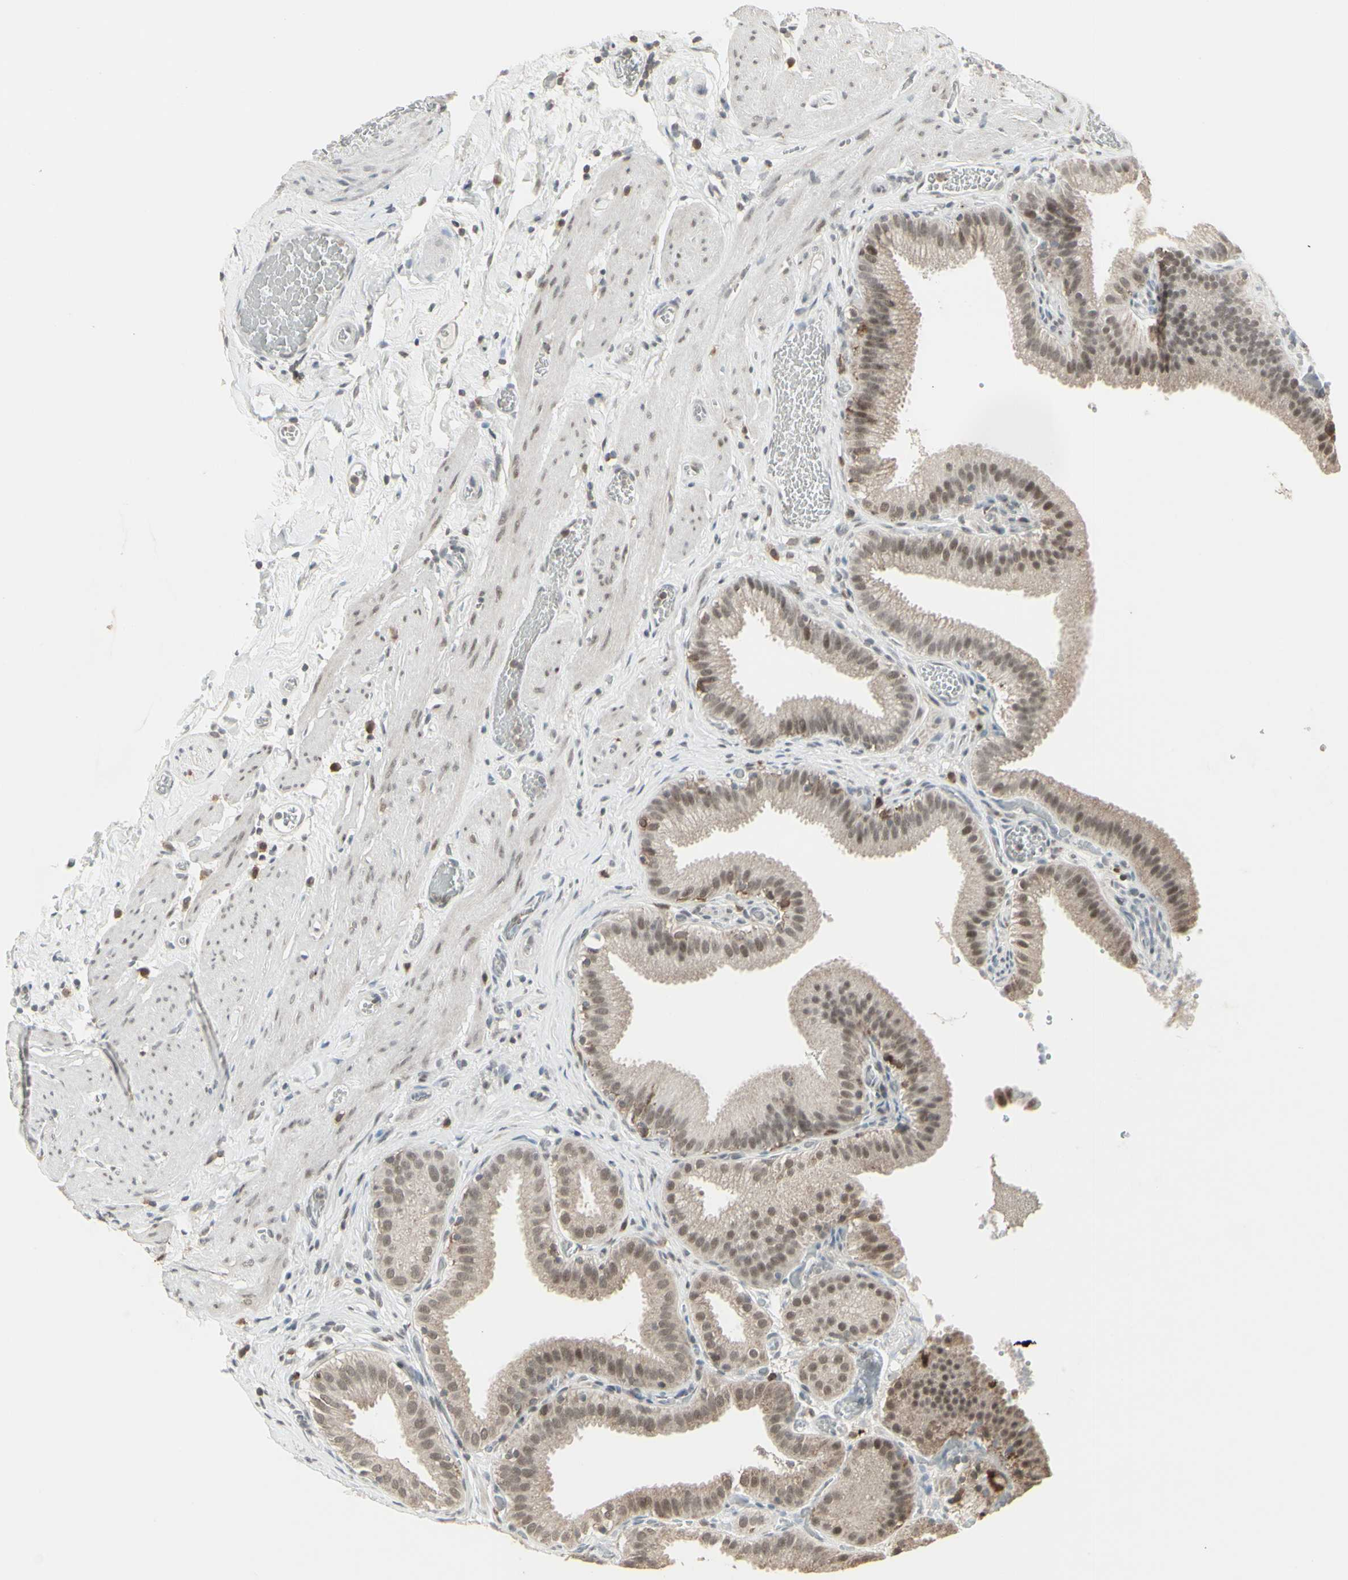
{"staining": {"intensity": "weak", "quantity": ">75%", "location": "cytoplasmic/membranous,nuclear"}, "tissue": "gallbladder", "cell_type": "Glandular cells", "image_type": "normal", "snomed": [{"axis": "morphology", "description": "Normal tissue, NOS"}, {"axis": "topography", "description": "Gallbladder"}], "caption": "Protein expression analysis of unremarkable gallbladder reveals weak cytoplasmic/membranous,nuclear staining in about >75% of glandular cells. The protein is shown in brown color, while the nuclei are stained blue.", "gene": "SAMSN1", "patient": {"sex": "male", "age": 54}}